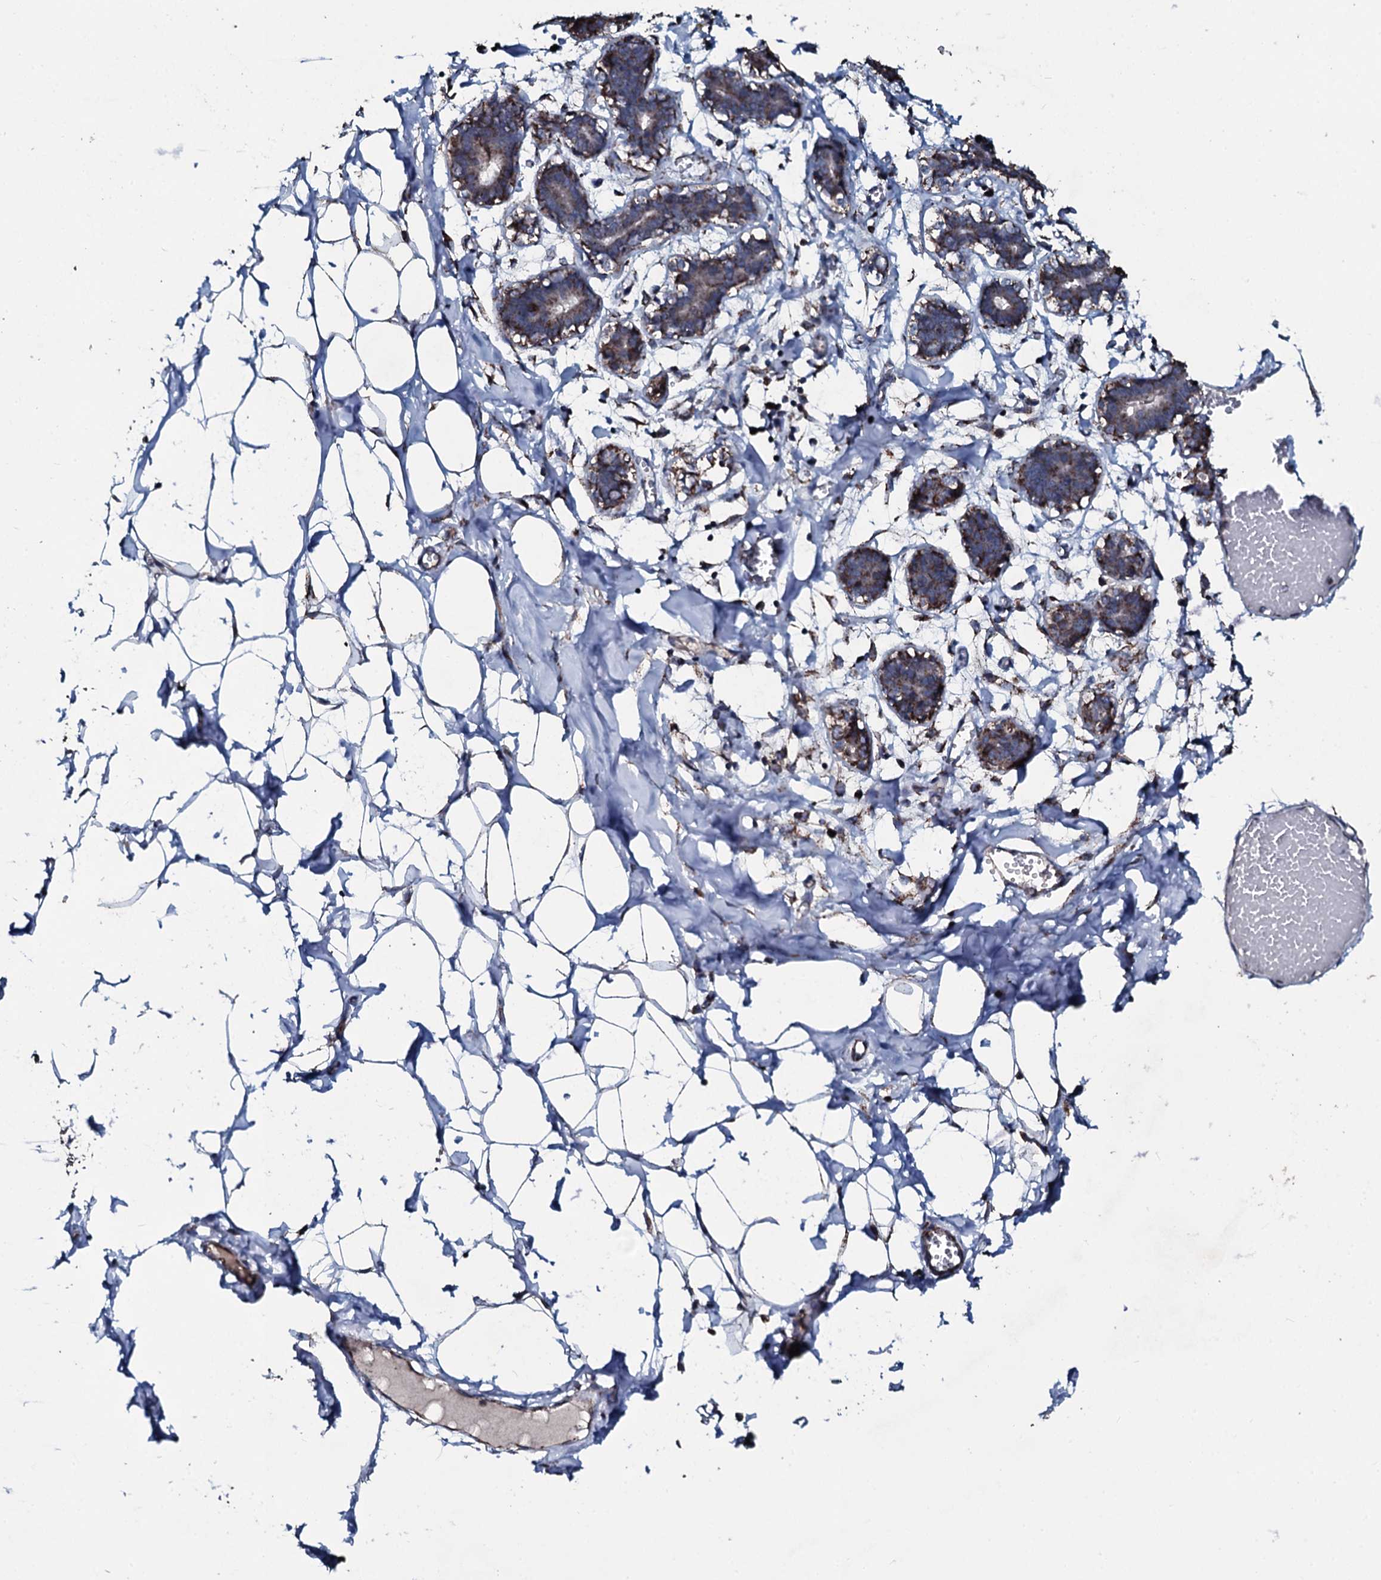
{"staining": {"intensity": "weak", "quantity": ">75%", "location": "cytoplasmic/membranous"}, "tissue": "breast", "cell_type": "Adipocytes", "image_type": "normal", "snomed": [{"axis": "morphology", "description": "Normal tissue, NOS"}, {"axis": "topography", "description": "Breast"}], "caption": "A high-resolution micrograph shows immunohistochemistry staining of benign breast, which displays weak cytoplasmic/membranous positivity in approximately >75% of adipocytes. (Stains: DAB in brown, nuclei in blue, Microscopy: brightfield microscopy at high magnification).", "gene": "DYNC2I2", "patient": {"sex": "female", "age": 27}}